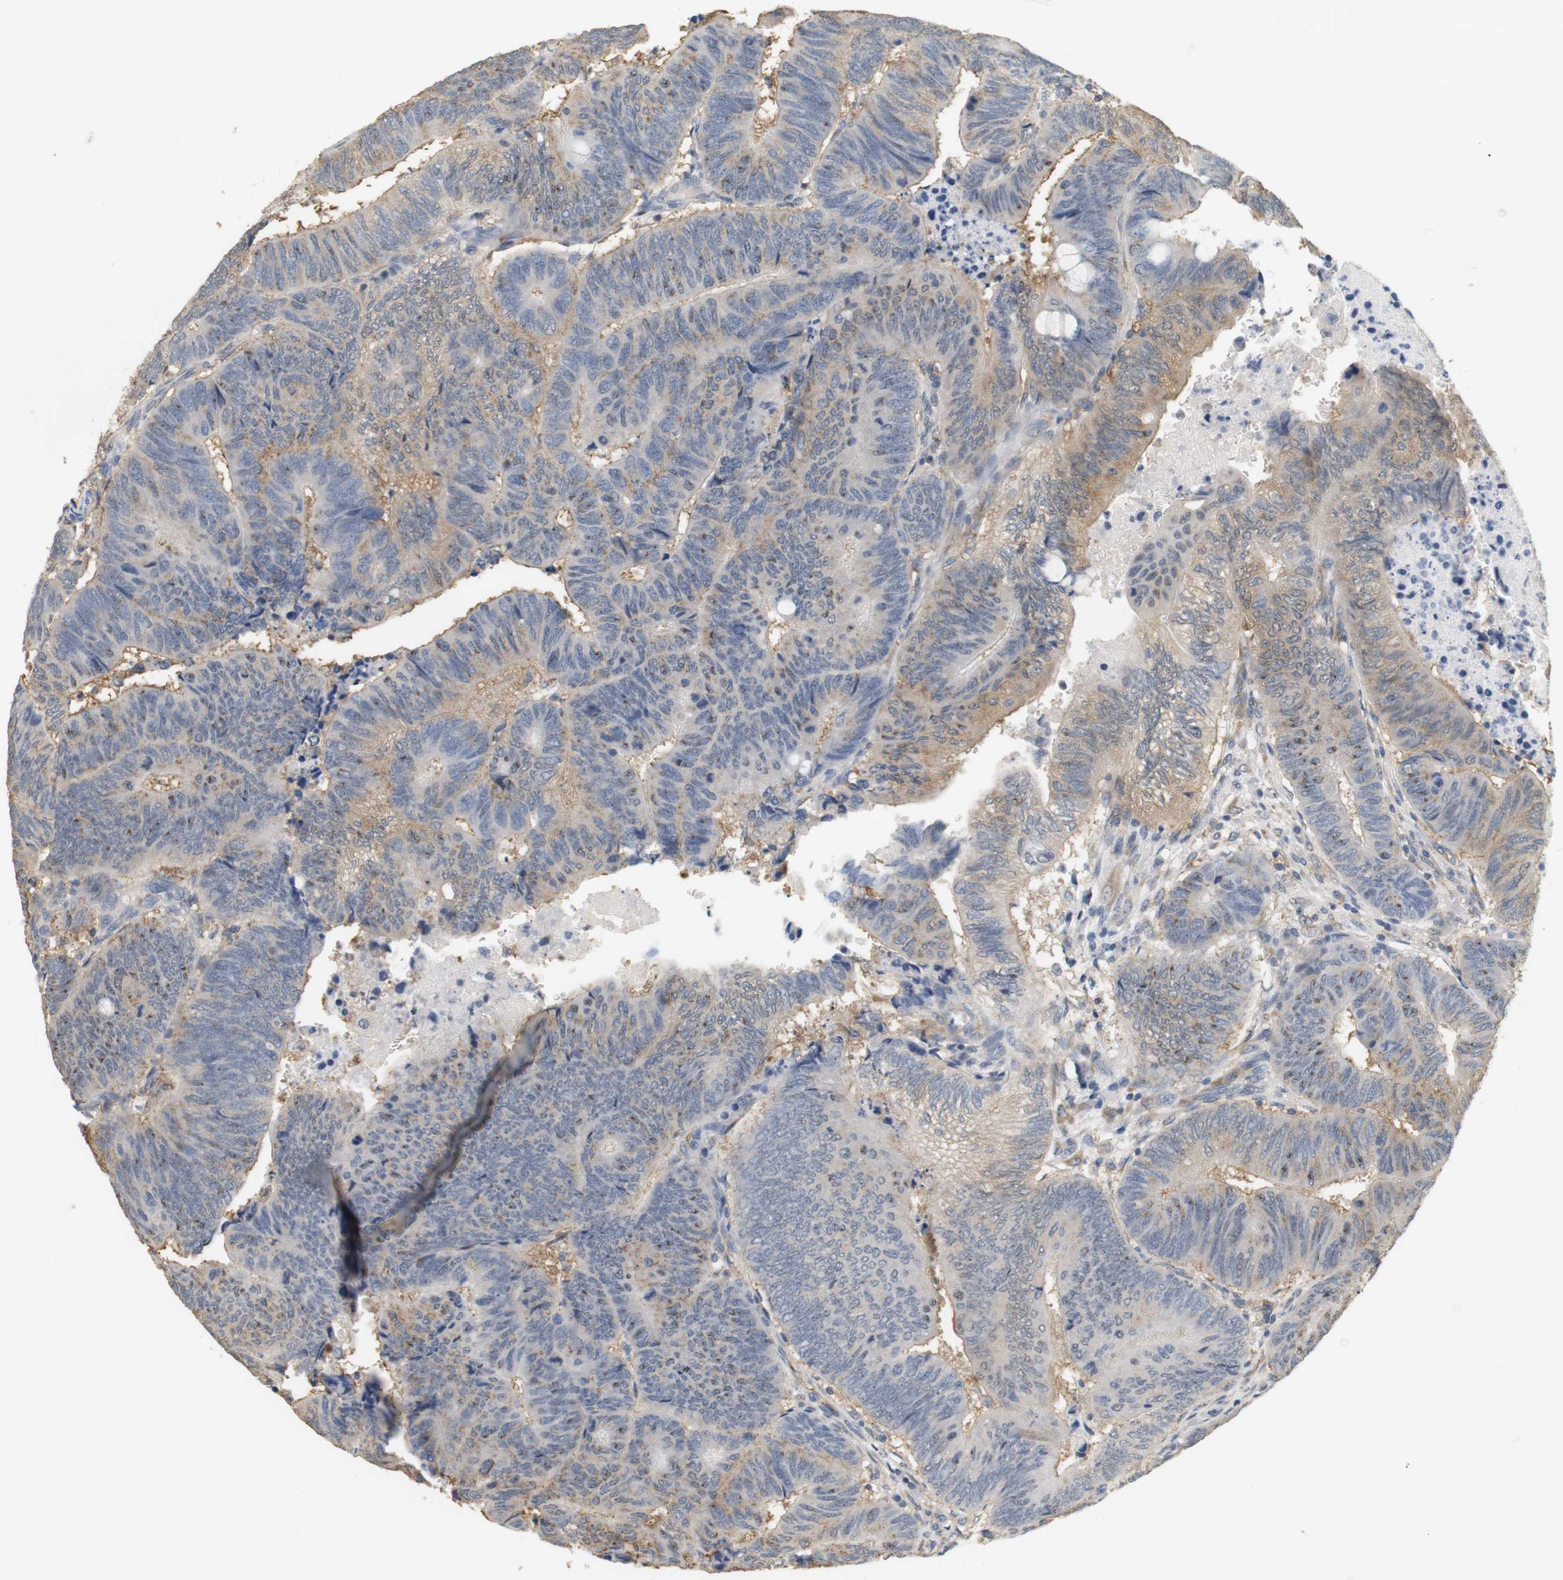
{"staining": {"intensity": "weak", "quantity": "<25%", "location": "cytoplasmic/membranous"}, "tissue": "colorectal cancer", "cell_type": "Tumor cells", "image_type": "cancer", "snomed": [{"axis": "morphology", "description": "Normal tissue, NOS"}, {"axis": "morphology", "description": "Adenocarcinoma, NOS"}, {"axis": "topography", "description": "Rectum"}, {"axis": "topography", "description": "Peripheral nerve tissue"}], "caption": "DAB immunohistochemical staining of human adenocarcinoma (colorectal) exhibits no significant expression in tumor cells. The staining was performed using DAB (3,3'-diaminobenzidine) to visualize the protein expression in brown, while the nuclei were stained in blue with hematoxylin (Magnification: 20x).", "gene": "OSR1", "patient": {"sex": "male", "age": 92}}